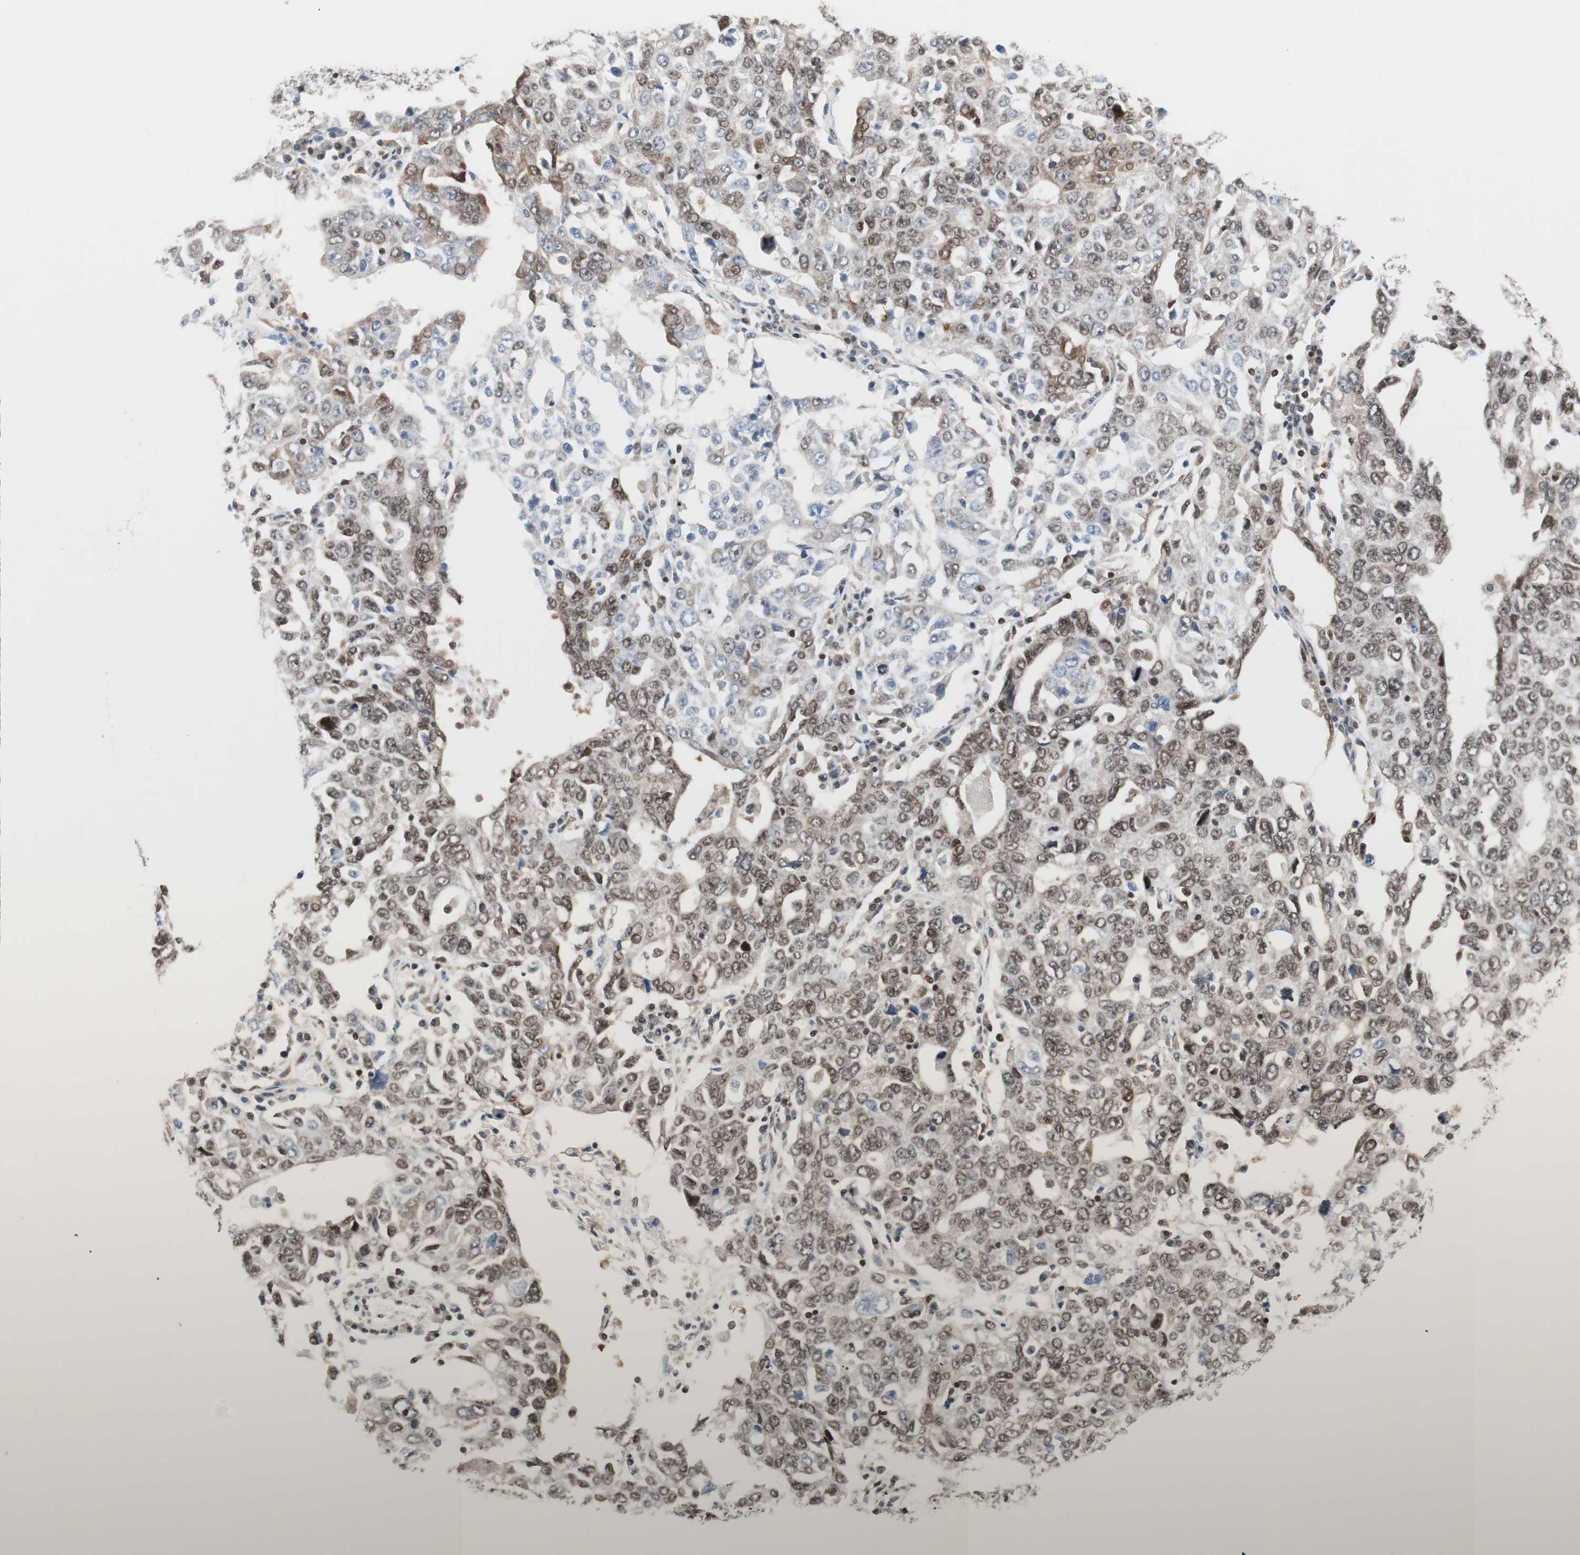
{"staining": {"intensity": "moderate", "quantity": "25%-75%", "location": "cytoplasmic/membranous"}, "tissue": "ovarian cancer", "cell_type": "Tumor cells", "image_type": "cancer", "snomed": [{"axis": "morphology", "description": "Carcinoma, endometroid"}, {"axis": "topography", "description": "Ovary"}], "caption": "Ovarian cancer tissue demonstrates moderate cytoplasmic/membranous positivity in approximately 25%-75% of tumor cells, visualized by immunohistochemistry.", "gene": "ZNF512B", "patient": {"sex": "female", "age": 62}}